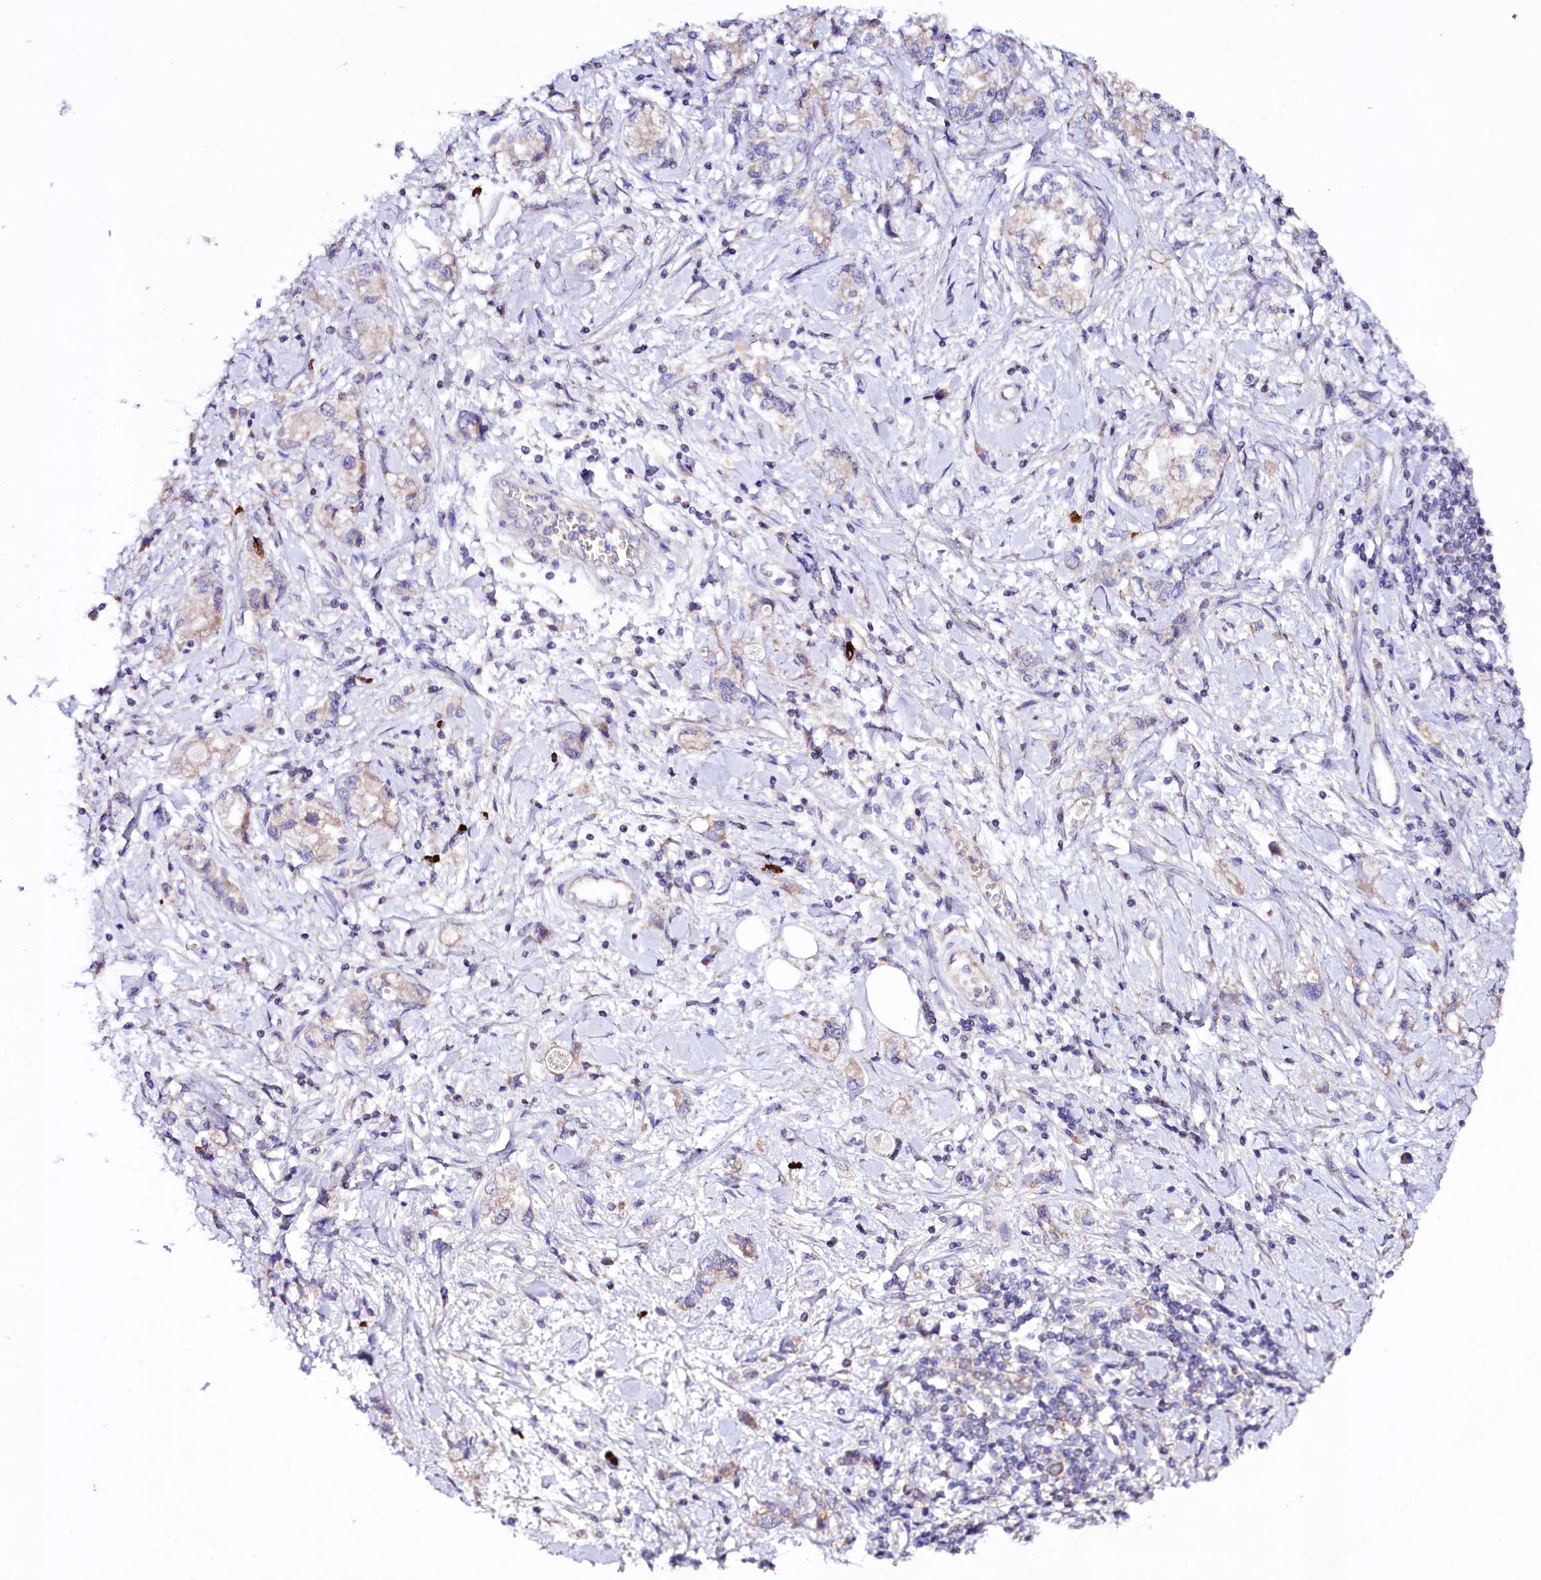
{"staining": {"intensity": "negative", "quantity": "none", "location": "none"}, "tissue": "stomach cancer", "cell_type": "Tumor cells", "image_type": "cancer", "snomed": [{"axis": "morphology", "description": "Adenocarcinoma, NOS"}, {"axis": "topography", "description": "Stomach"}], "caption": "This is an immunohistochemistry (IHC) photomicrograph of human stomach adenocarcinoma. There is no expression in tumor cells.", "gene": "ZNF45", "patient": {"sex": "female", "age": 76}}